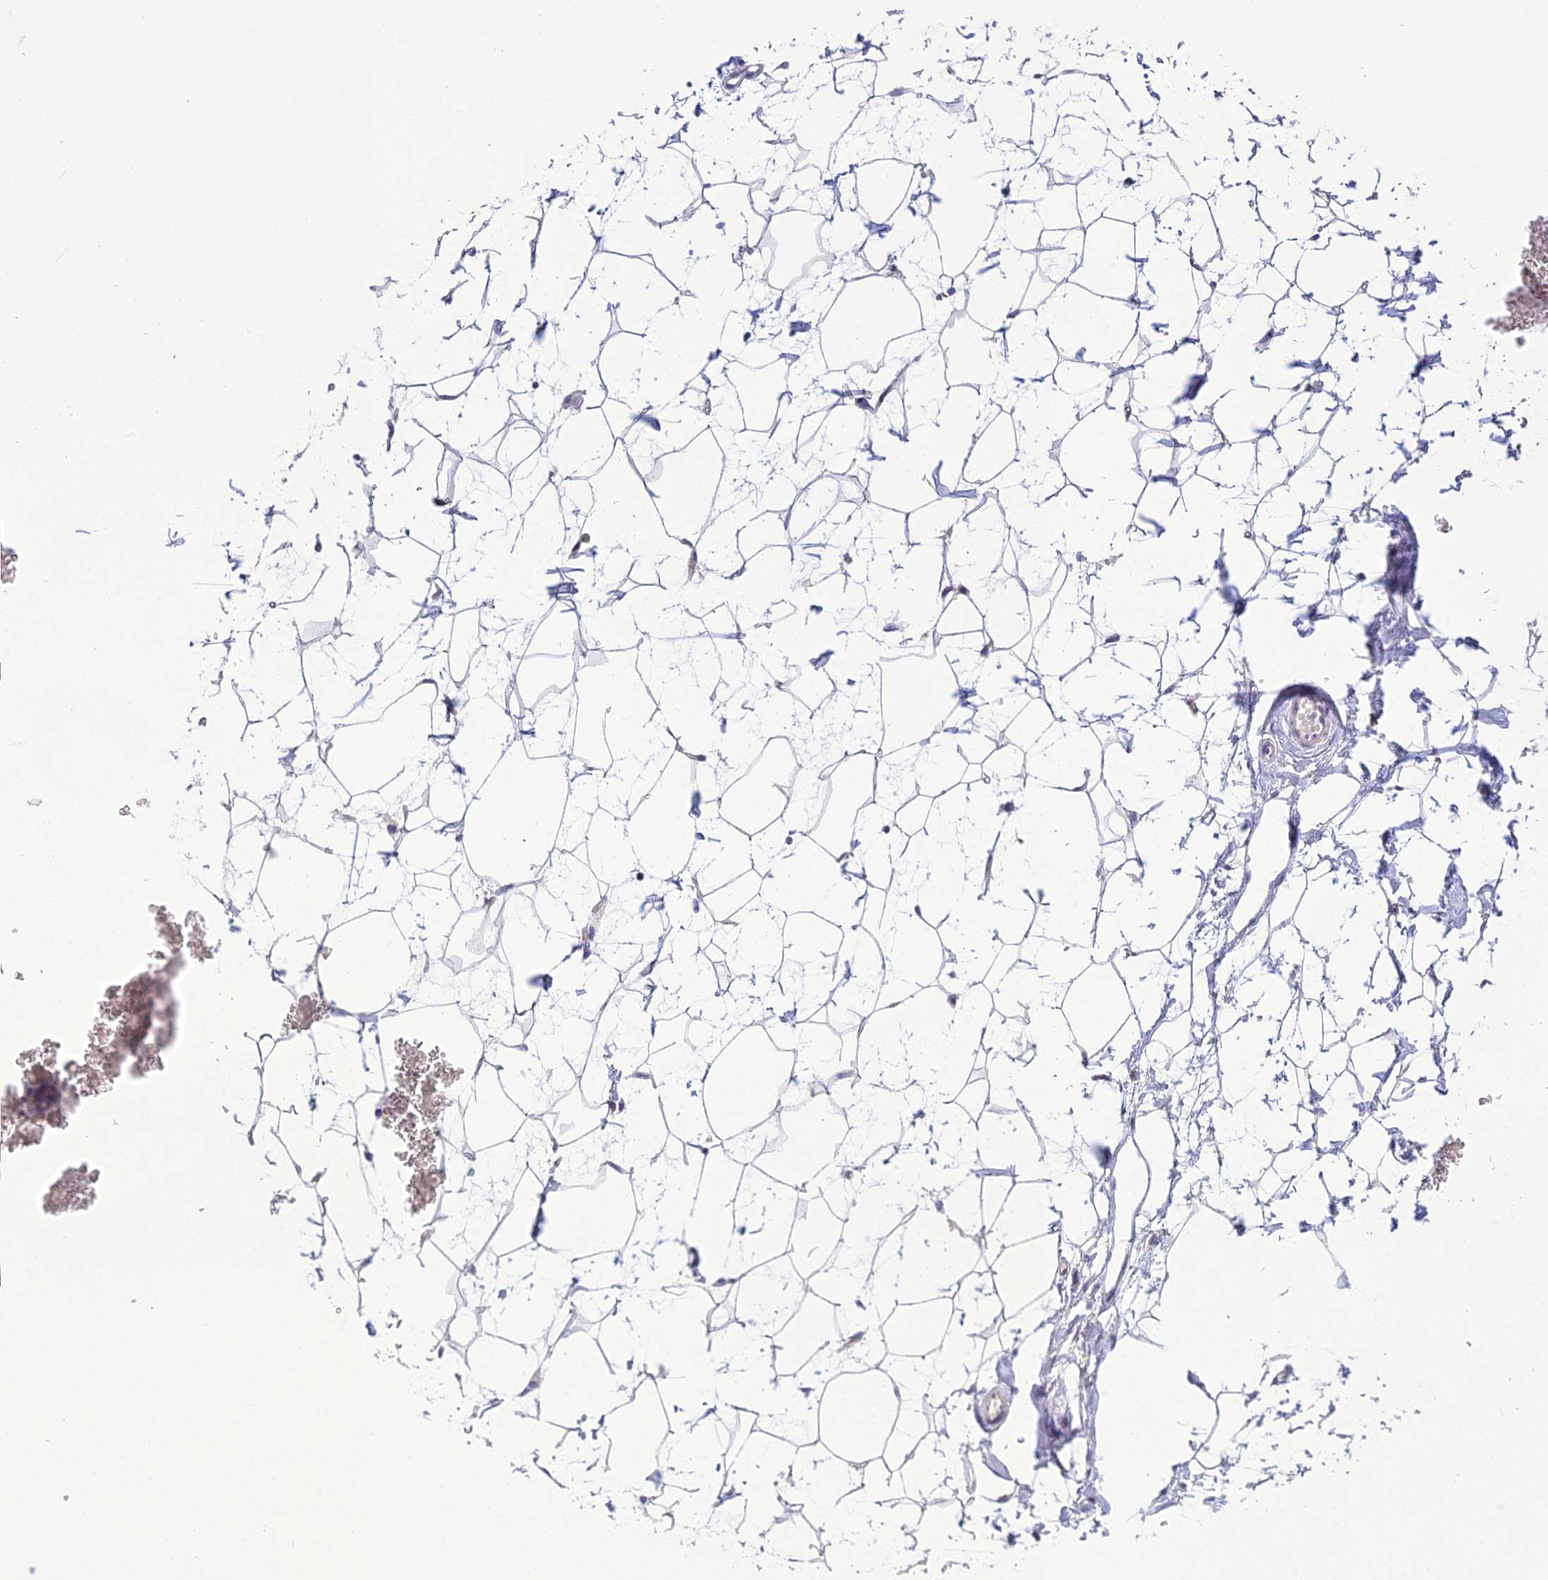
{"staining": {"intensity": "negative", "quantity": "none", "location": "none"}, "tissue": "breast", "cell_type": "Adipocytes", "image_type": "normal", "snomed": [{"axis": "morphology", "description": "Normal tissue, NOS"}, {"axis": "morphology", "description": "Adenoma, NOS"}, {"axis": "topography", "description": "Breast"}], "caption": "This is a histopathology image of IHC staining of unremarkable breast, which shows no positivity in adipocytes. The staining was performed using DAB to visualize the protein expression in brown, while the nuclei were stained in blue with hematoxylin (Magnification: 20x).", "gene": "TMEM134", "patient": {"sex": "female", "age": 23}}